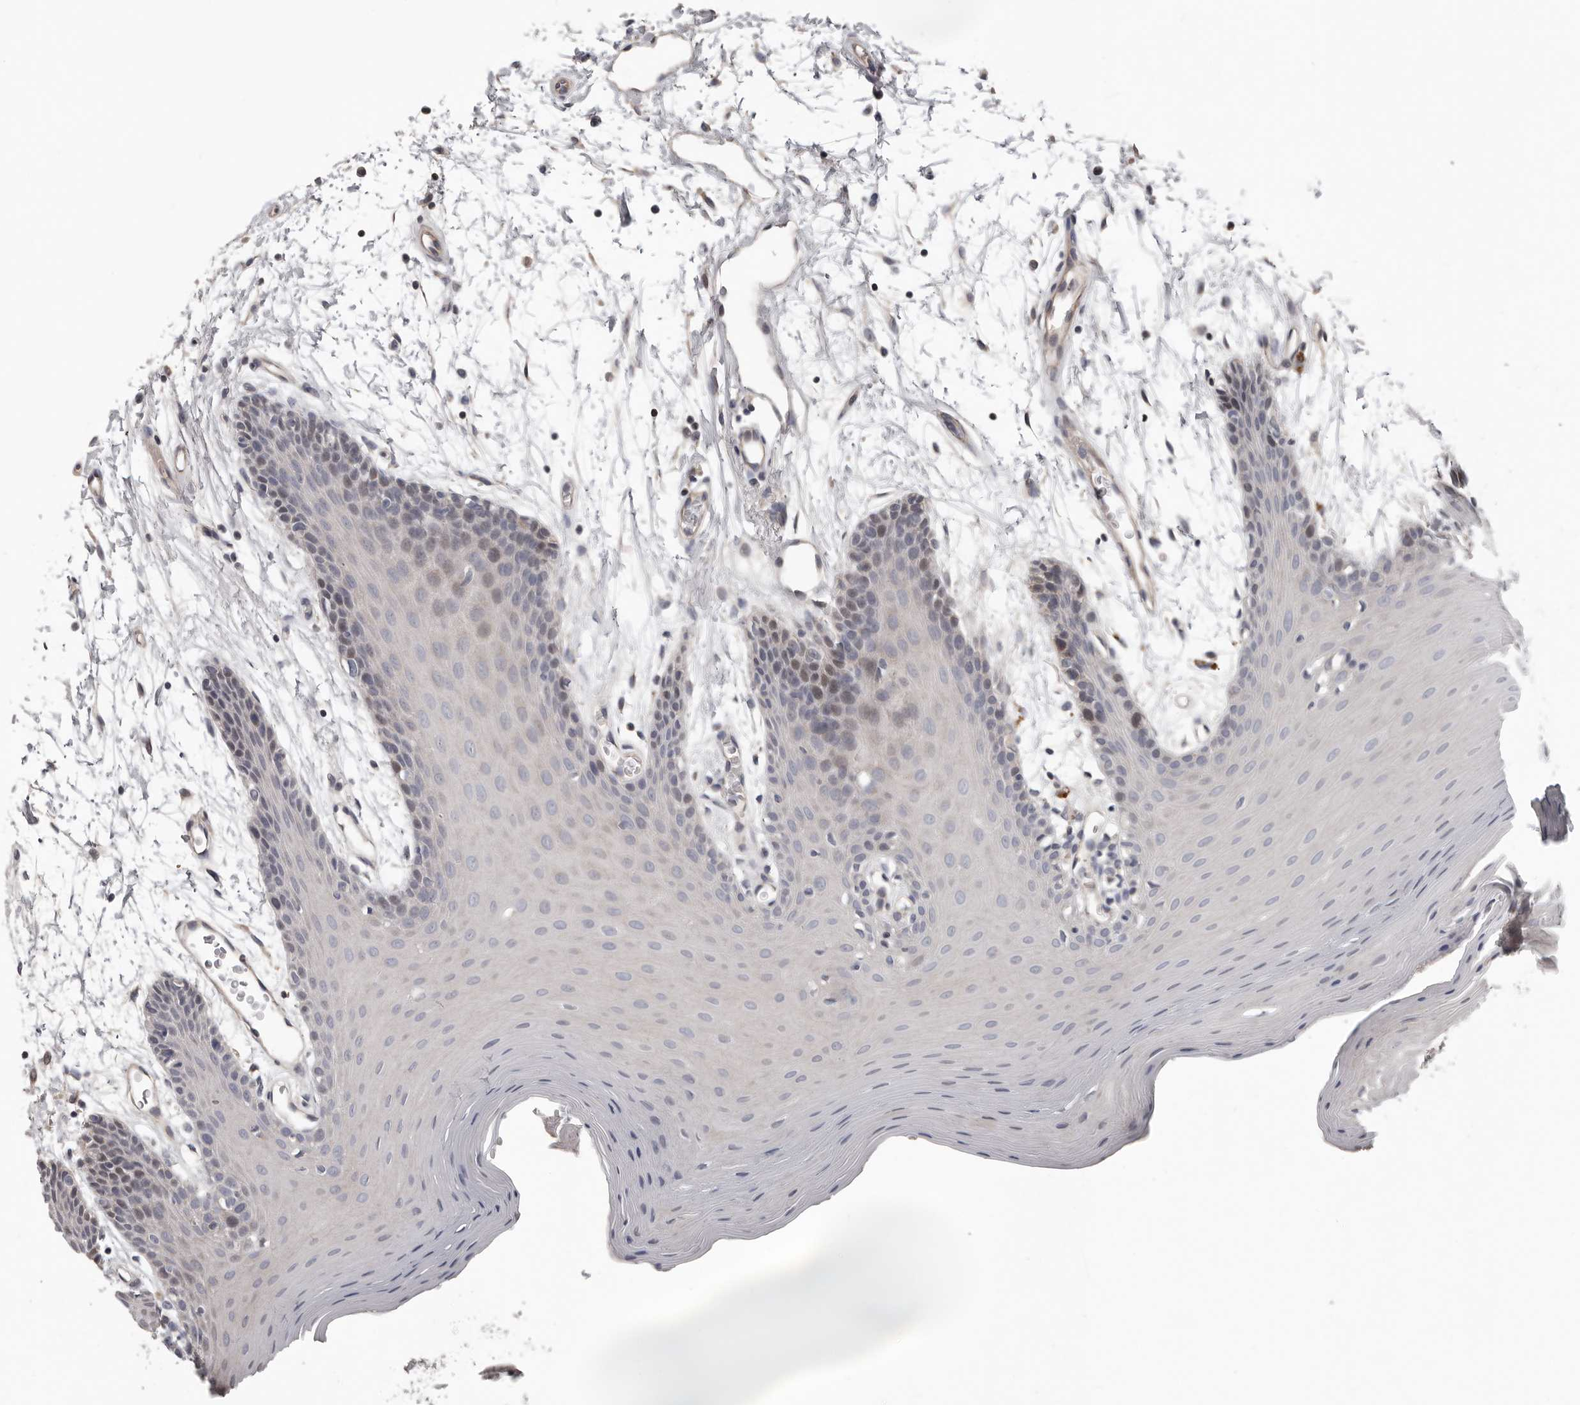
{"staining": {"intensity": "negative", "quantity": "none", "location": "none"}, "tissue": "oral mucosa", "cell_type": "Squamous epithelial cells", "image_type": "normal", "snomed": [{"axis": "morphology", "description": "Normal tissue, NOS"}, {"axis": "morphology", "description": "Squamous cell carcinoma, NOS"}, {"axis": "topography", "description": "Skeletal muscle"}, {"axis": "topography", "description": "Oral tissue"}, {"axis": "topography", "description": "Salivary gland"}, {"axis": "topography", "description": "Head-Neck"}], "caption": "Squamous epithelial cells are negative for brown protein staining in unremarkable oral mucosa.", "gene": "RNF217", "patient": {"sex": "male", "age": 54}}